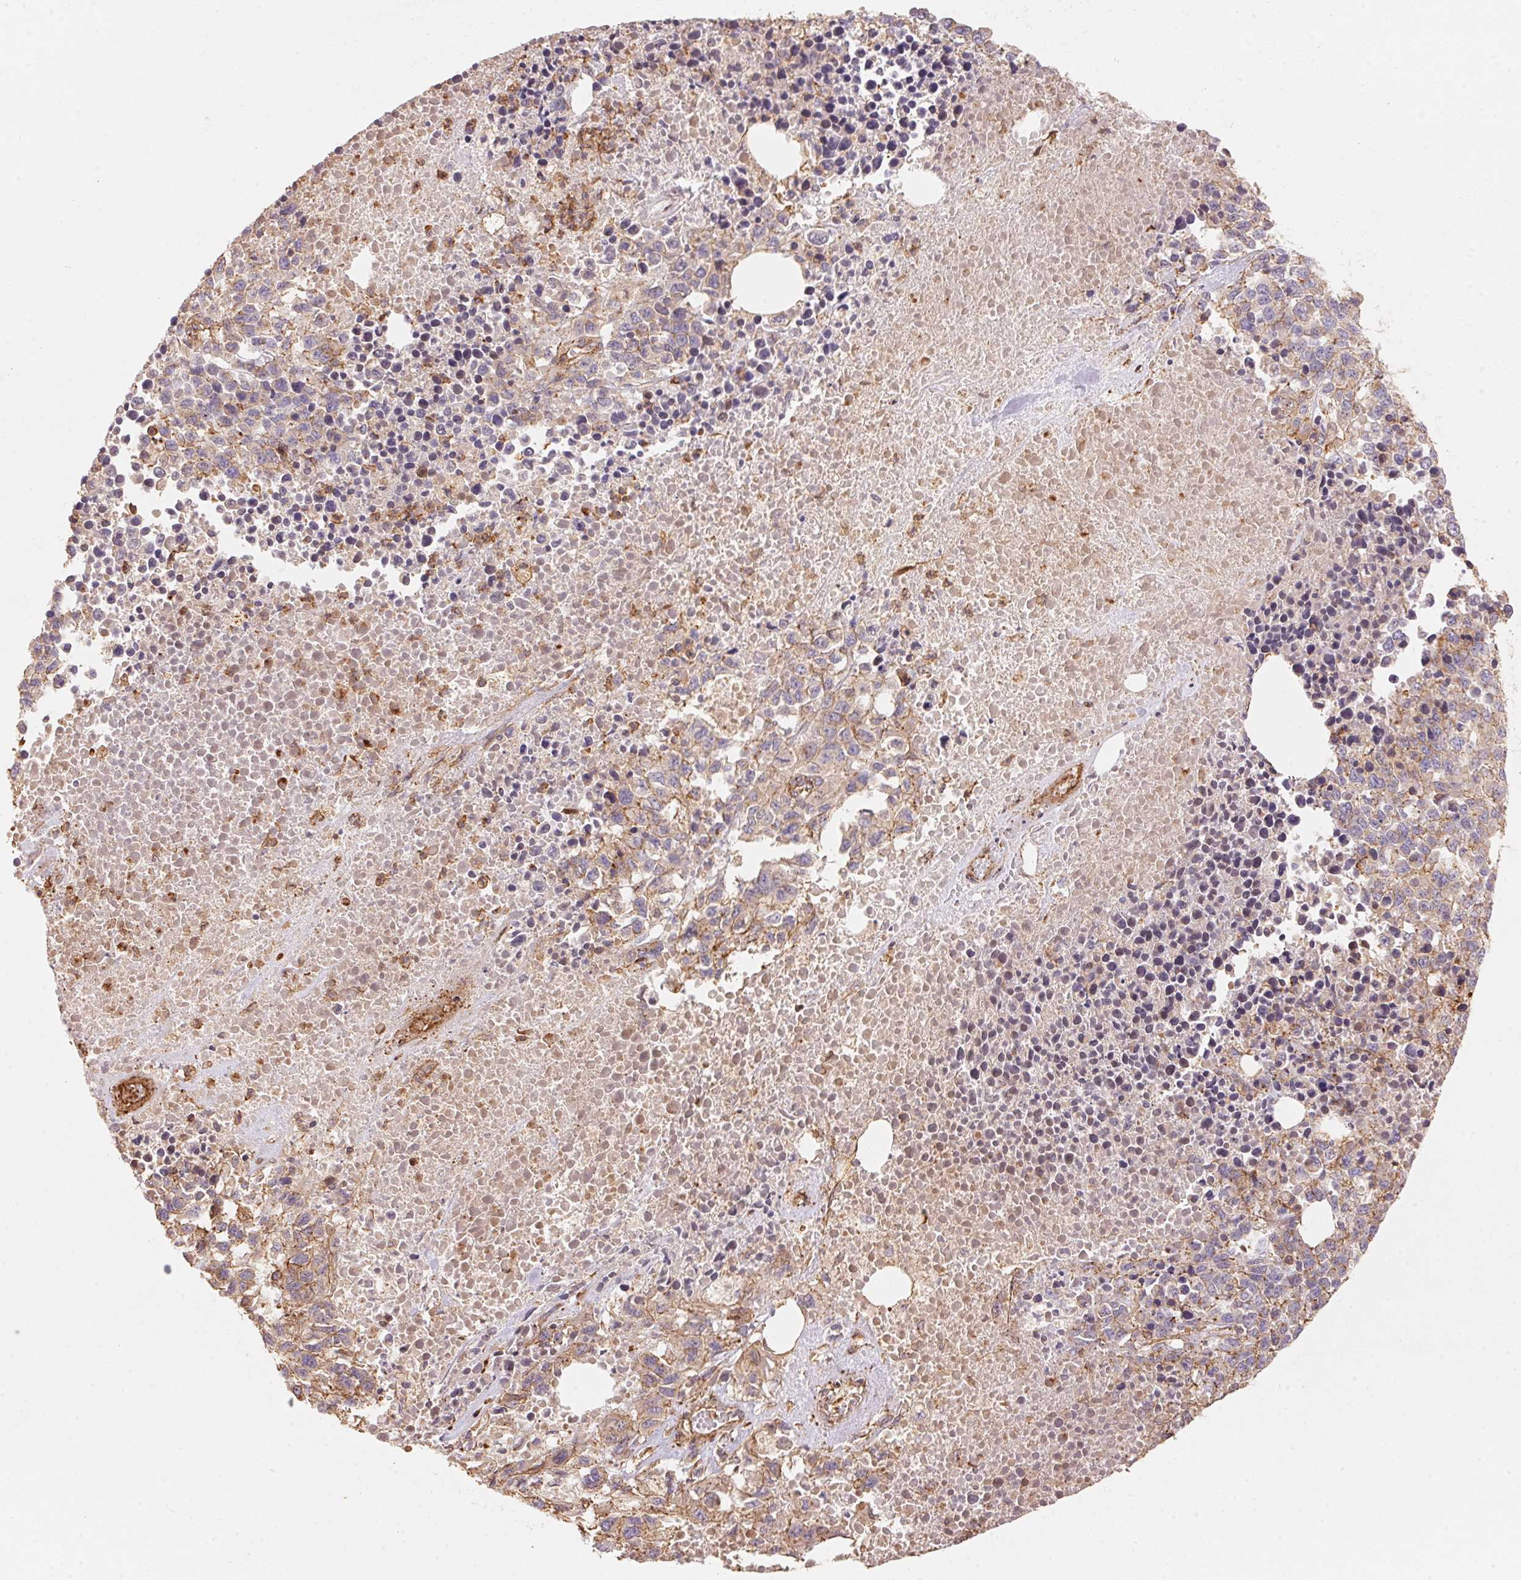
{"staining": {"intensity": "weak", "quantity": "<25%", "location": "cytoplasmic/membranous"}, "tissue": "melanoma", "cell_type": "Tumor cells", "image_type": "cancer", "snomed": [{"axis": "morphology", "description": "Malignant melanoma, Metastatic site"}, {"axis": "topography", "description": "Skin"}], "caption": "The photomicrograph reveals no staining of tumor cells in melanoma.", "gene": "FRAS1", "patient": {"sex": "male", "age": 84}}